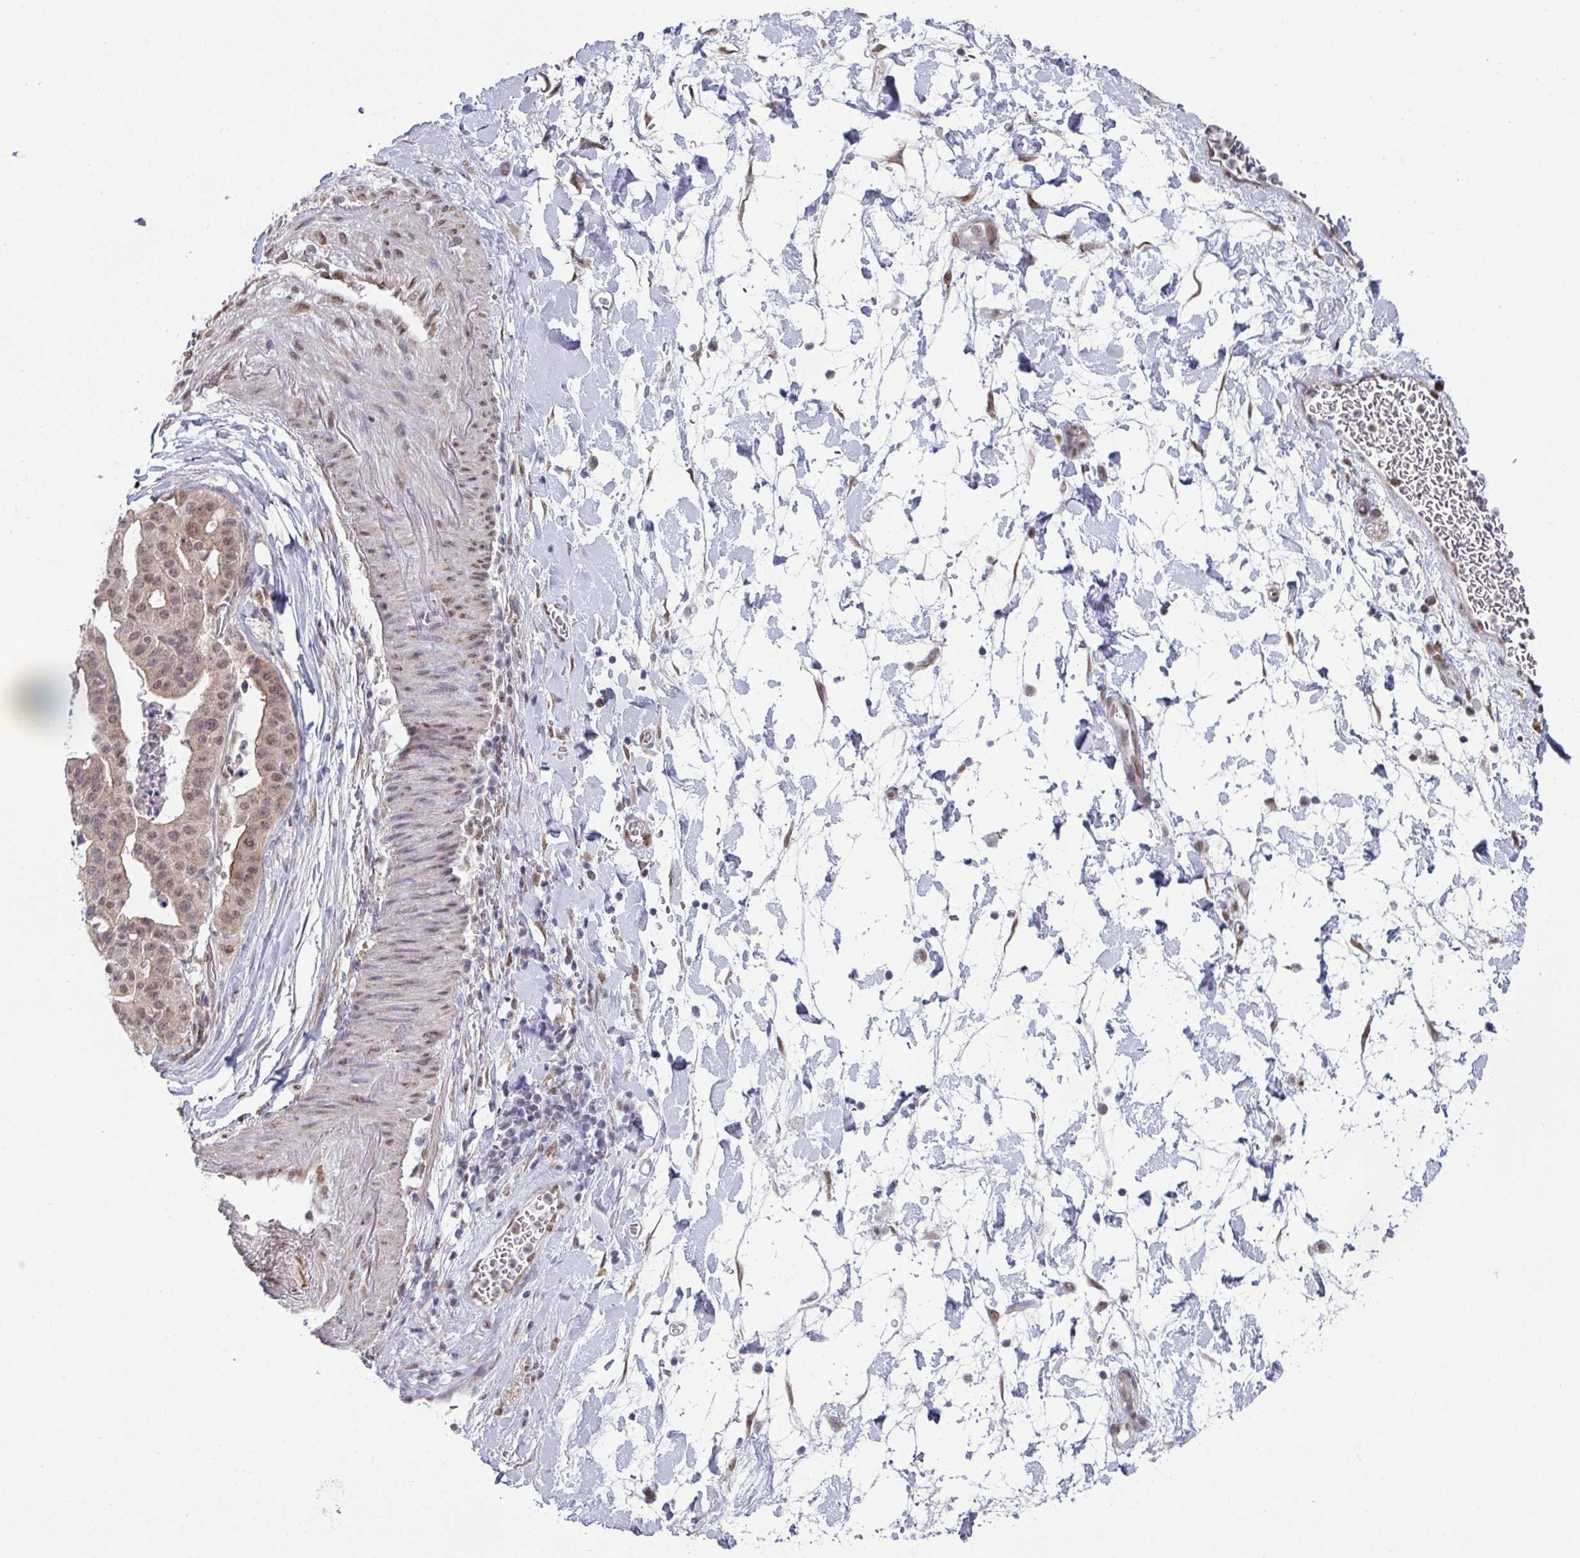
{"staining": {"intensity": "moderate", "quantity": "25%-75%", "location": "cytoplasmic/membranous"}, "tissue": "stomach cancer", "cell_type": "Tumor cells", "image_type": "cancer", "snomed": [{"axis": "morphology", "description": "Adenocarcinoma, NOS"}, {"axis": "topography", "description": "Stomach"}], "caption": "High-magnification brightfield microscopy of stomach cancer stained with DAB (3,3'-diaminobenzidine) (brown) and counterstained with hematoxylin (blue). tumor cells exhibit moderate cytoplasmic/membranous positivity is present in about25%-75% of cells.", "gene": "TMED5", "patient": {"sex": "male", "age": 48}}